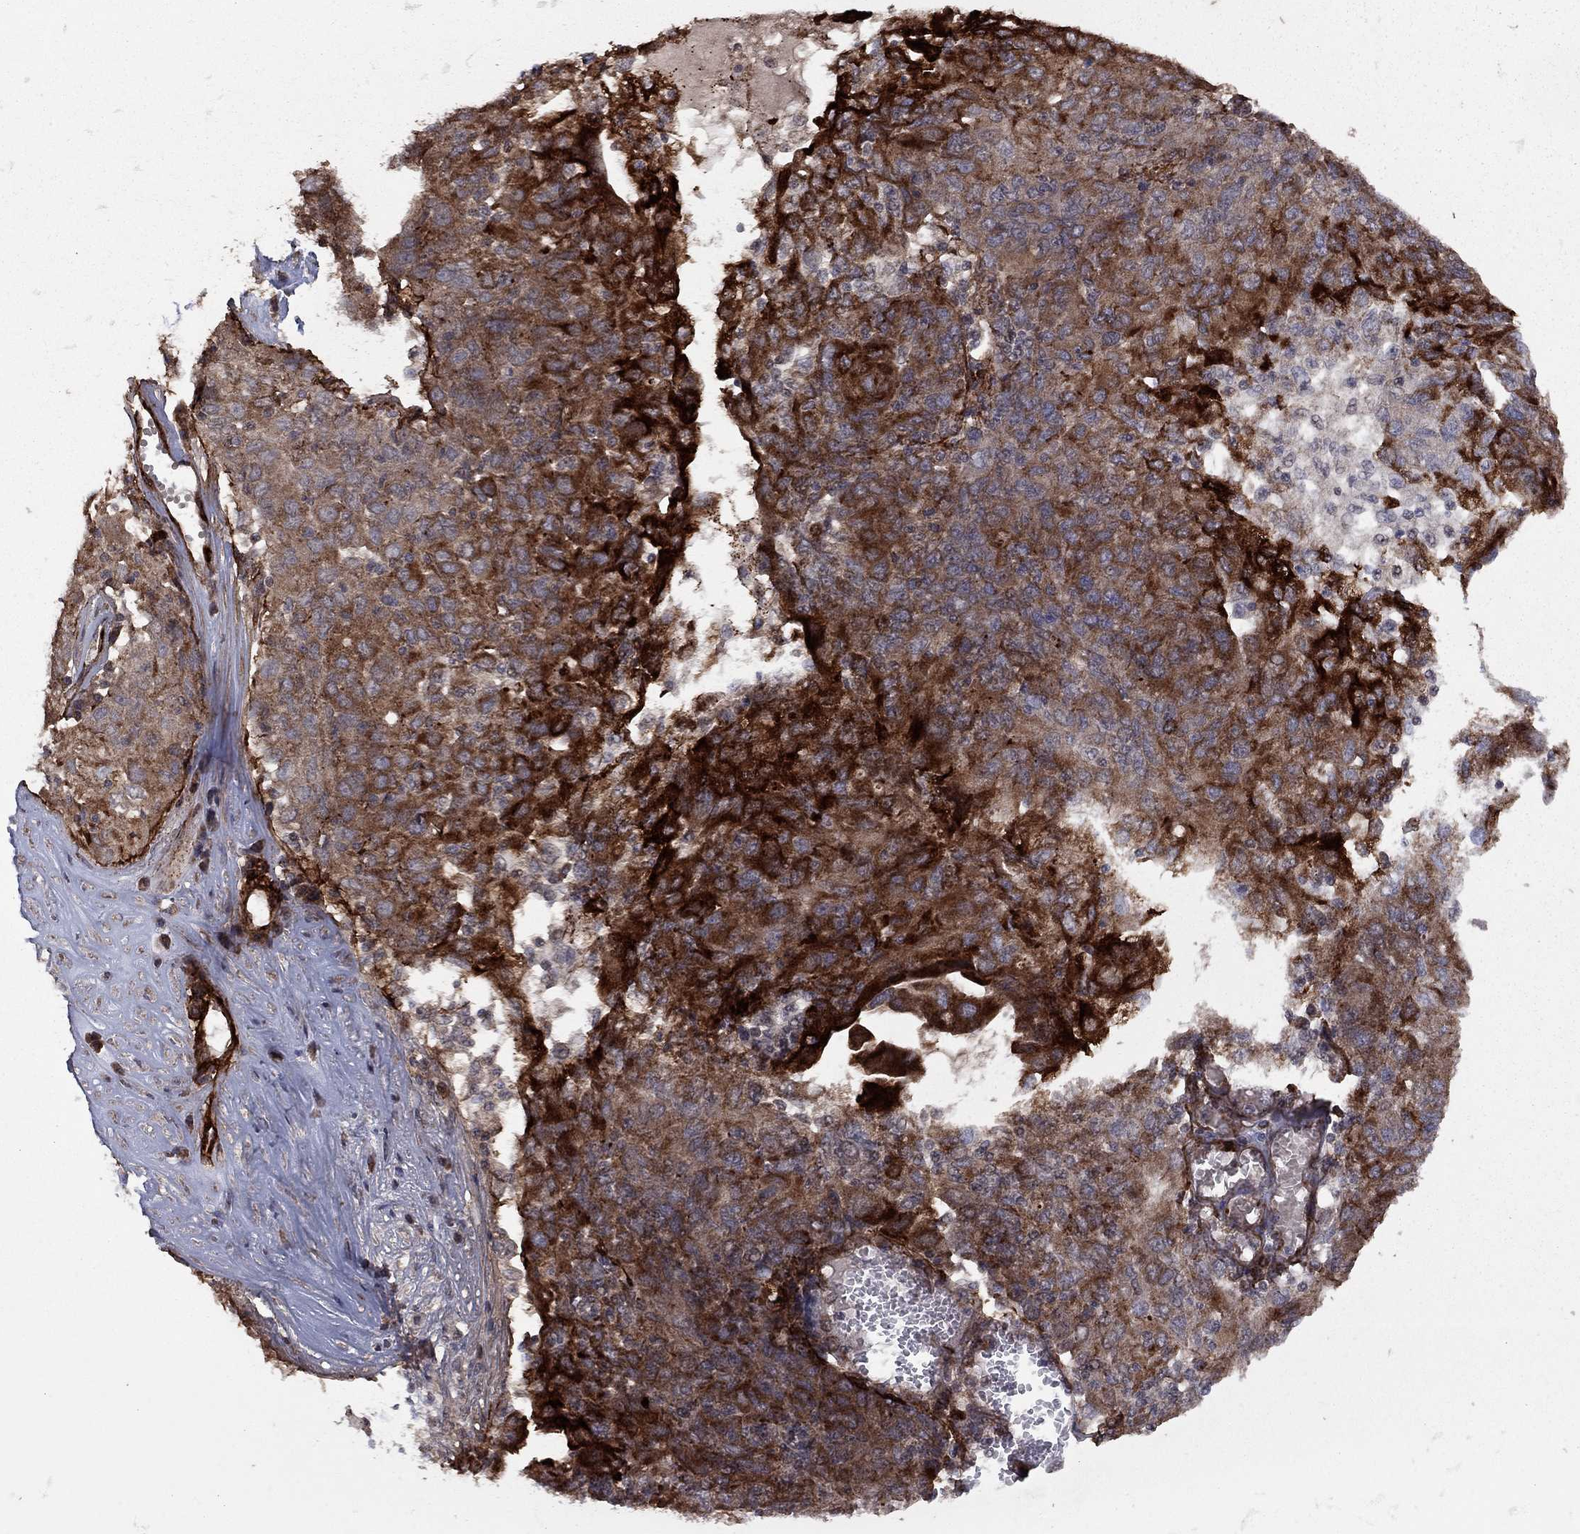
{"staining": {"intensity": "strong", "quantity": "25%-75%", "location": "cytoplasmic/membranous"}, "tissue": "ovarian cancer", "cell_type": "Tumor cells", "image_type": "cancer", "snomed": [{"axis": "morphology", "description": "Carcinoma, endometroid"}, {"axis": "topography", "description": "Ovary"}], "caption": "IHC histopathology image of ovarian endometroid carcinoma stained for a protein (brown), which exhibits high levels of strong cytoplasmic/membranous staining in approximately 25%-75% of tumor cells.", "gene": "COL18A1", "patient": {"sex": "female", "age": 50}}